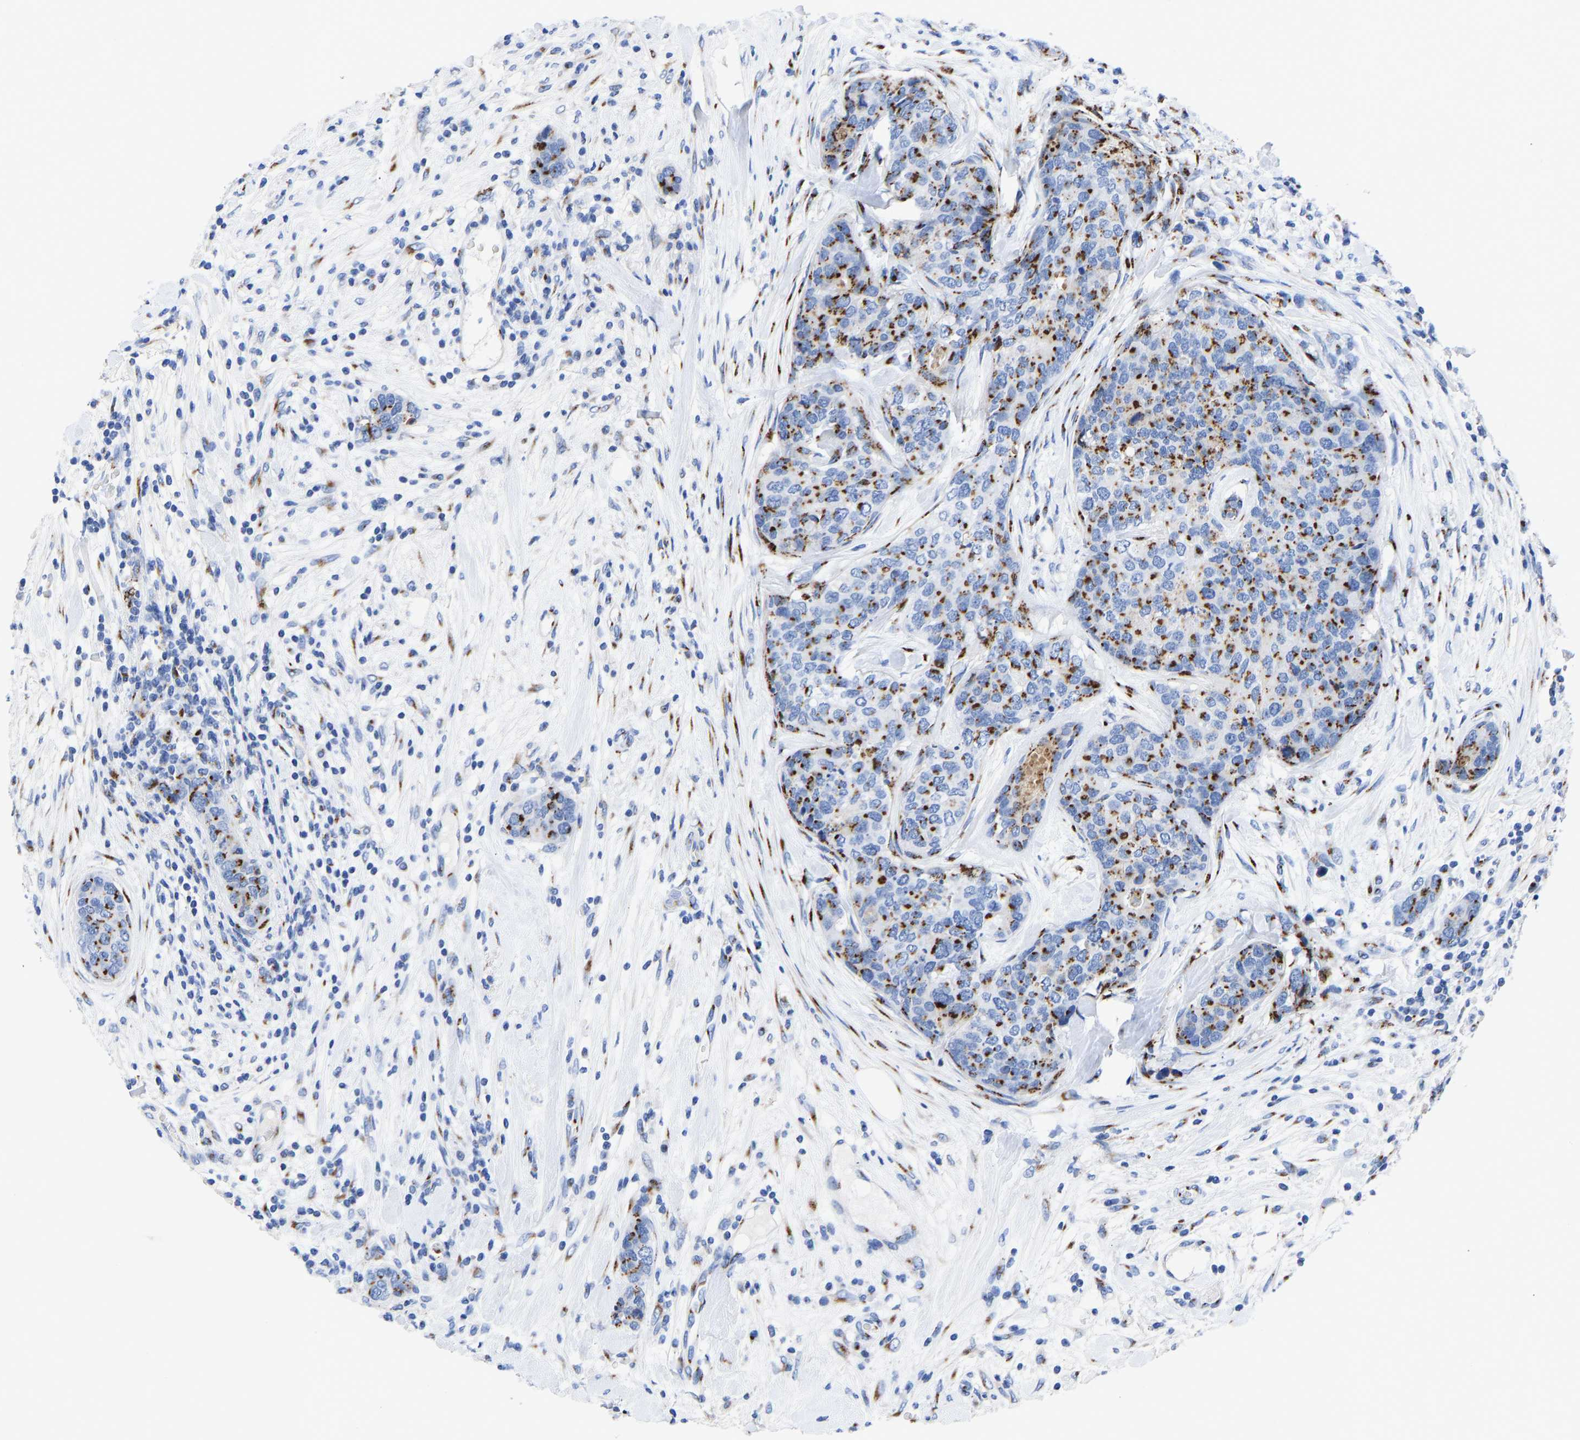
{"staining": {"intensity": "strong", "quantity": ">75%", "location": "cytoplasmic/membranous"}, "tissue": "breast cancer", "cell_type": "Tumor cells", "image_type": "cancer", "snomed": [{"axis": "morphology", "description": "Lobular carcinoma"}, {"axis": "topography", "description": "Breast"}], "caption": "Immunohistochemistry photomicrograph of human breast cancer stained for a protein (brown), which shows high levels of strong cytoplasmic/membranous staining in approximately >75% of tumor cells.", "gene": "TMEM87A", "patient": {"sex": "female", "age": 59}}